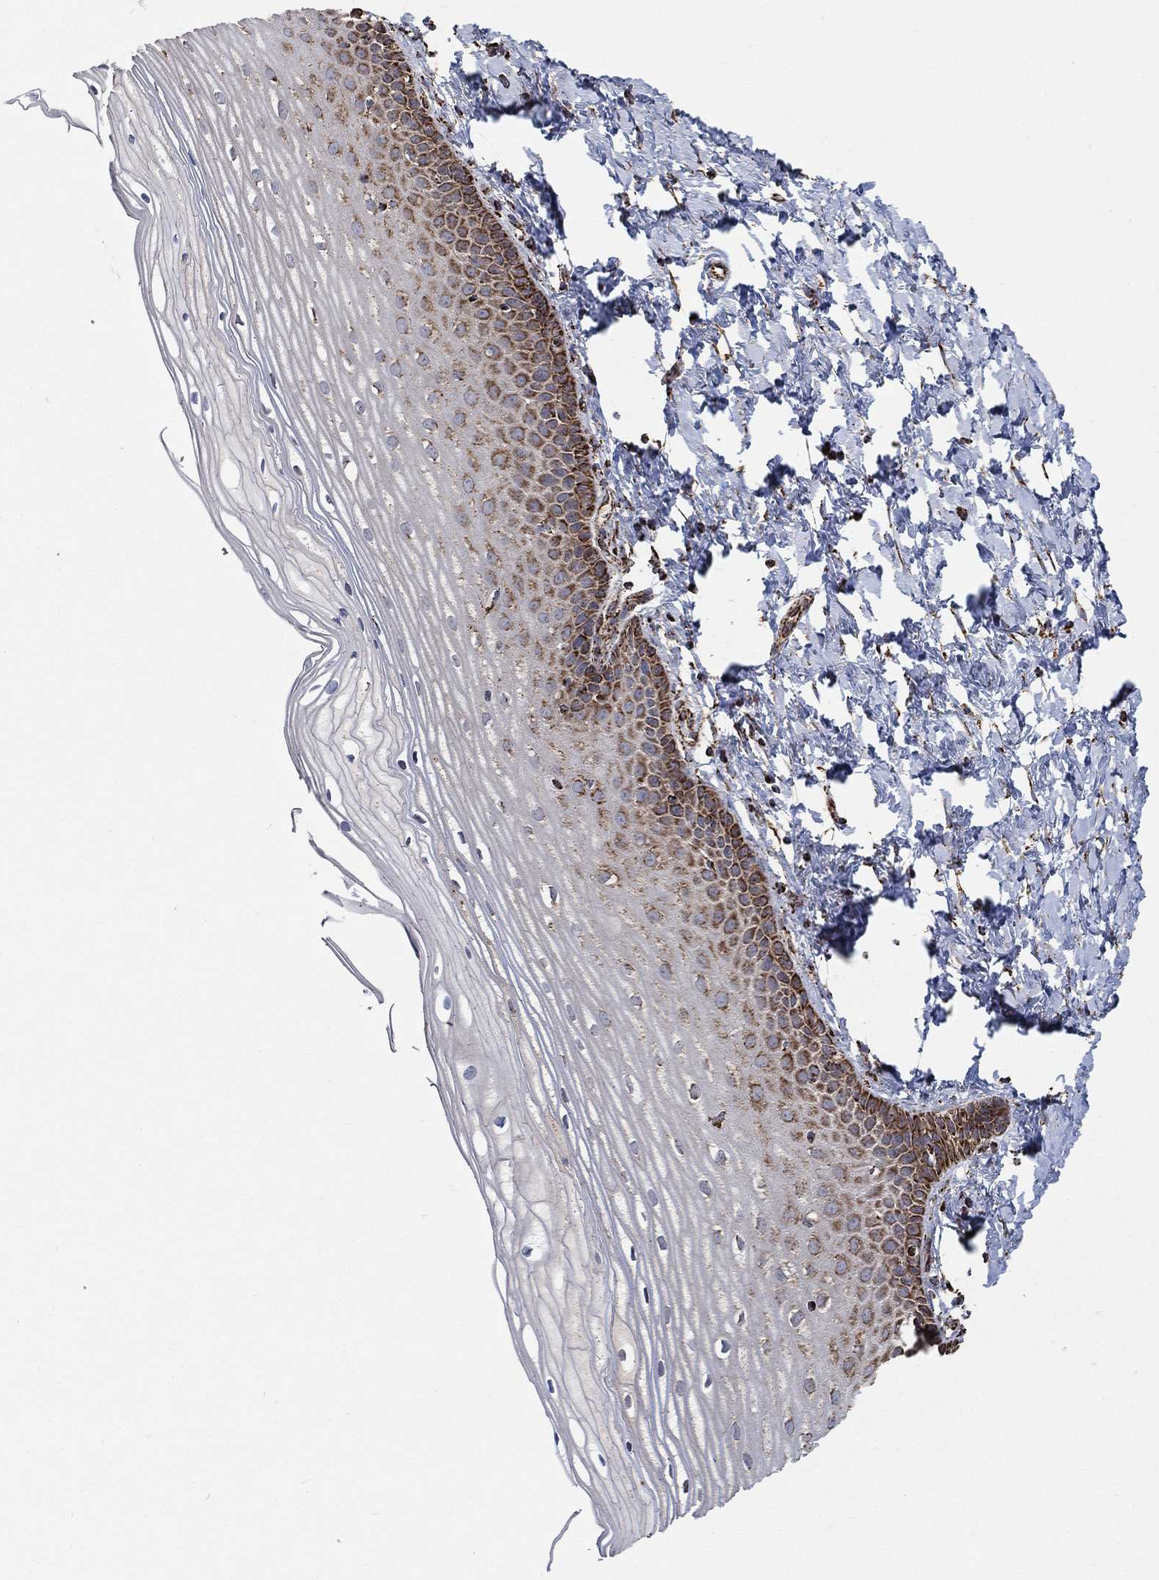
{"staining": {"intensity": "strong", "quantity": ">75%", "location": "cytoplasmic/membranous"}, "tissue": "cervix", "cell_type": "Glandular cells", "image_type": "normal", "snomed": [{"axis": "morphology", "description": "Normal tissue, NOS"}, {"axis": "topography", "description": "Cervix"}], "caption": "High-power microscopy captured an immunohistochemistry micrograph of benign cervix, revealing strong cytoplasmic/membranous staining in about >75% of glandular cells. The staining was performed using DAB (3,3'-diaminobenzidine) to visualize the protein expression in brown, while the nuclei were stained in blue with hematoxylin (Magnification: 20x).", "gene": "SLC38A7", "patient": {"sex": "female", "age": 37}}